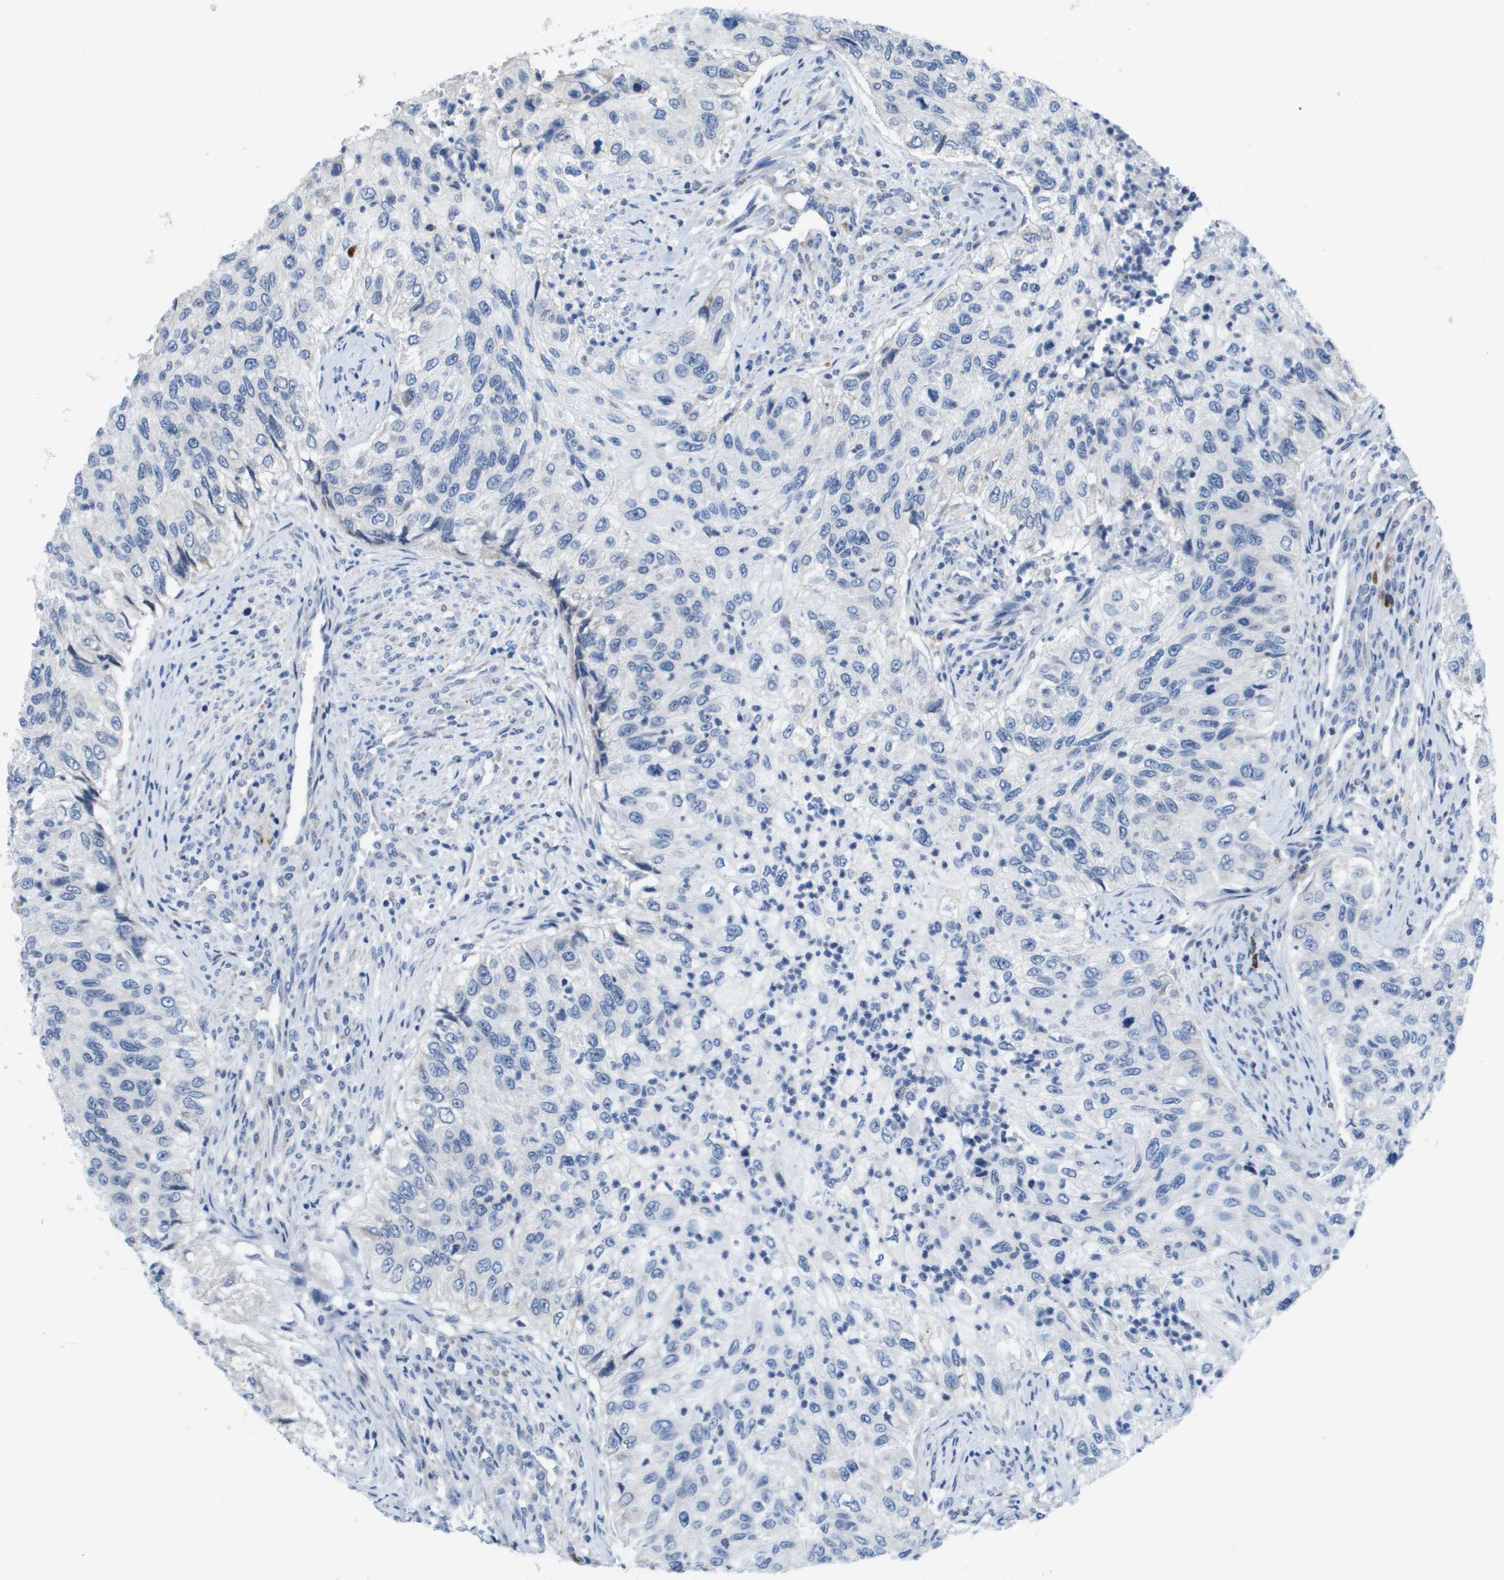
{"staining": {"intensity": "negative", "quantity": "none", "location": "none"}, "tissue": "urothelial cancer", "cell_type": "Tumor cells", "image_type": "cancer", "snomed": [{"axis": "morphology", "description": "Urothelial carcinoma, High grade"}, {"axis": "topography", "description": "Urinary bladder"}], "caption": "Tumor cells show no significant expression in high-grade urothelial carcinoma.", "gene": "CD3G", "patient": {"sex": "female", "age": 60}}